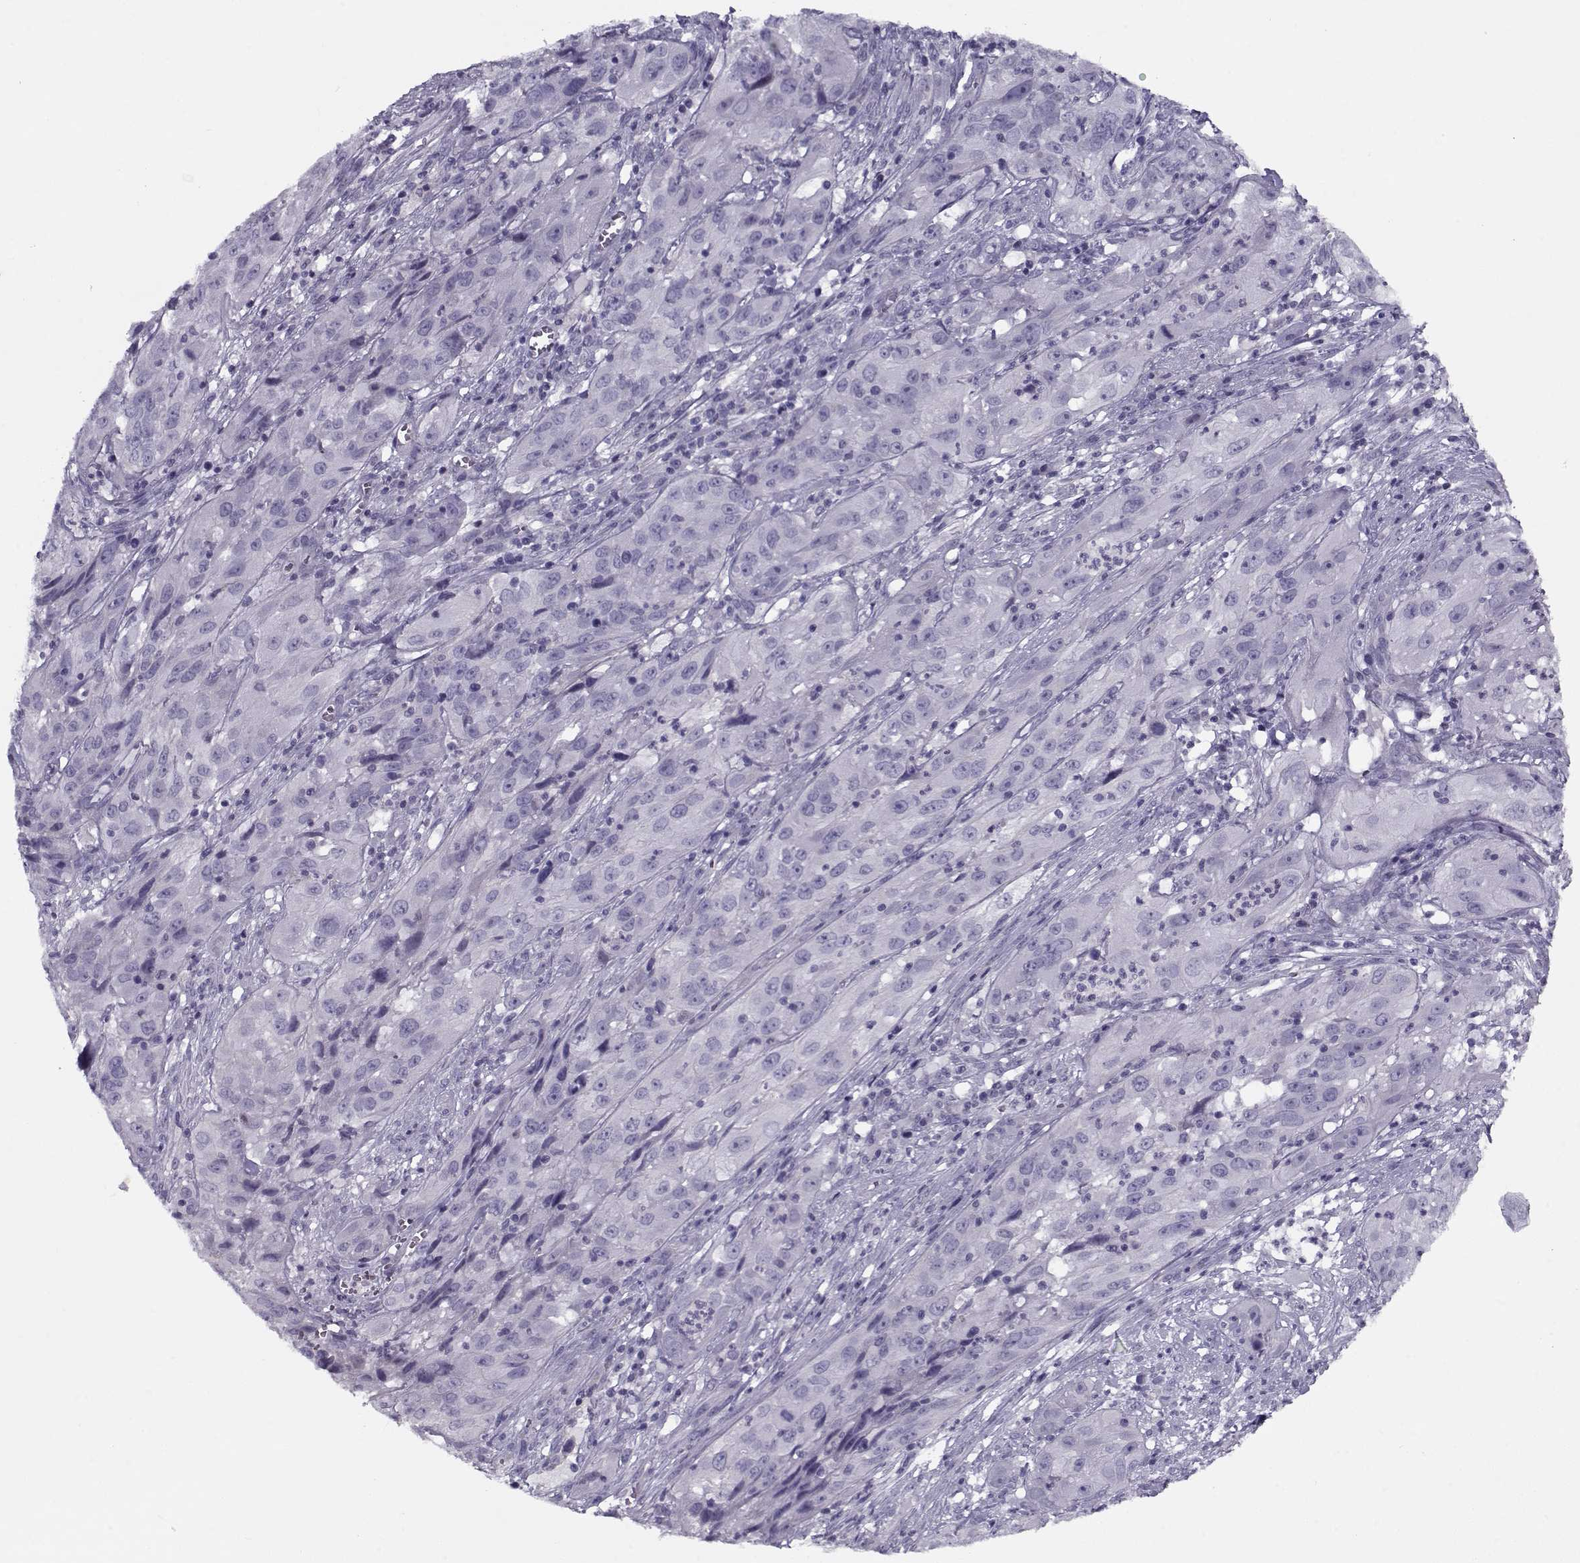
{"staining": {"intensity": "negative", "quantity": "none", "location": "none"}, "tissue": "cervical cancer", "cell_type": "Tumor cells", "image_type": "cancer", "snomed": [{"axis": "morphology", "description": "Squamous cell carcinoma, NOS"}, {"axis": "topography", "description": "Cervix"}], "caption": "Cervical cancer stained for a protein using immunohistochemistry displays no expression tumor cells.", "gene": "PP2D1", "patient": {"sex": "female", "age": 32}}